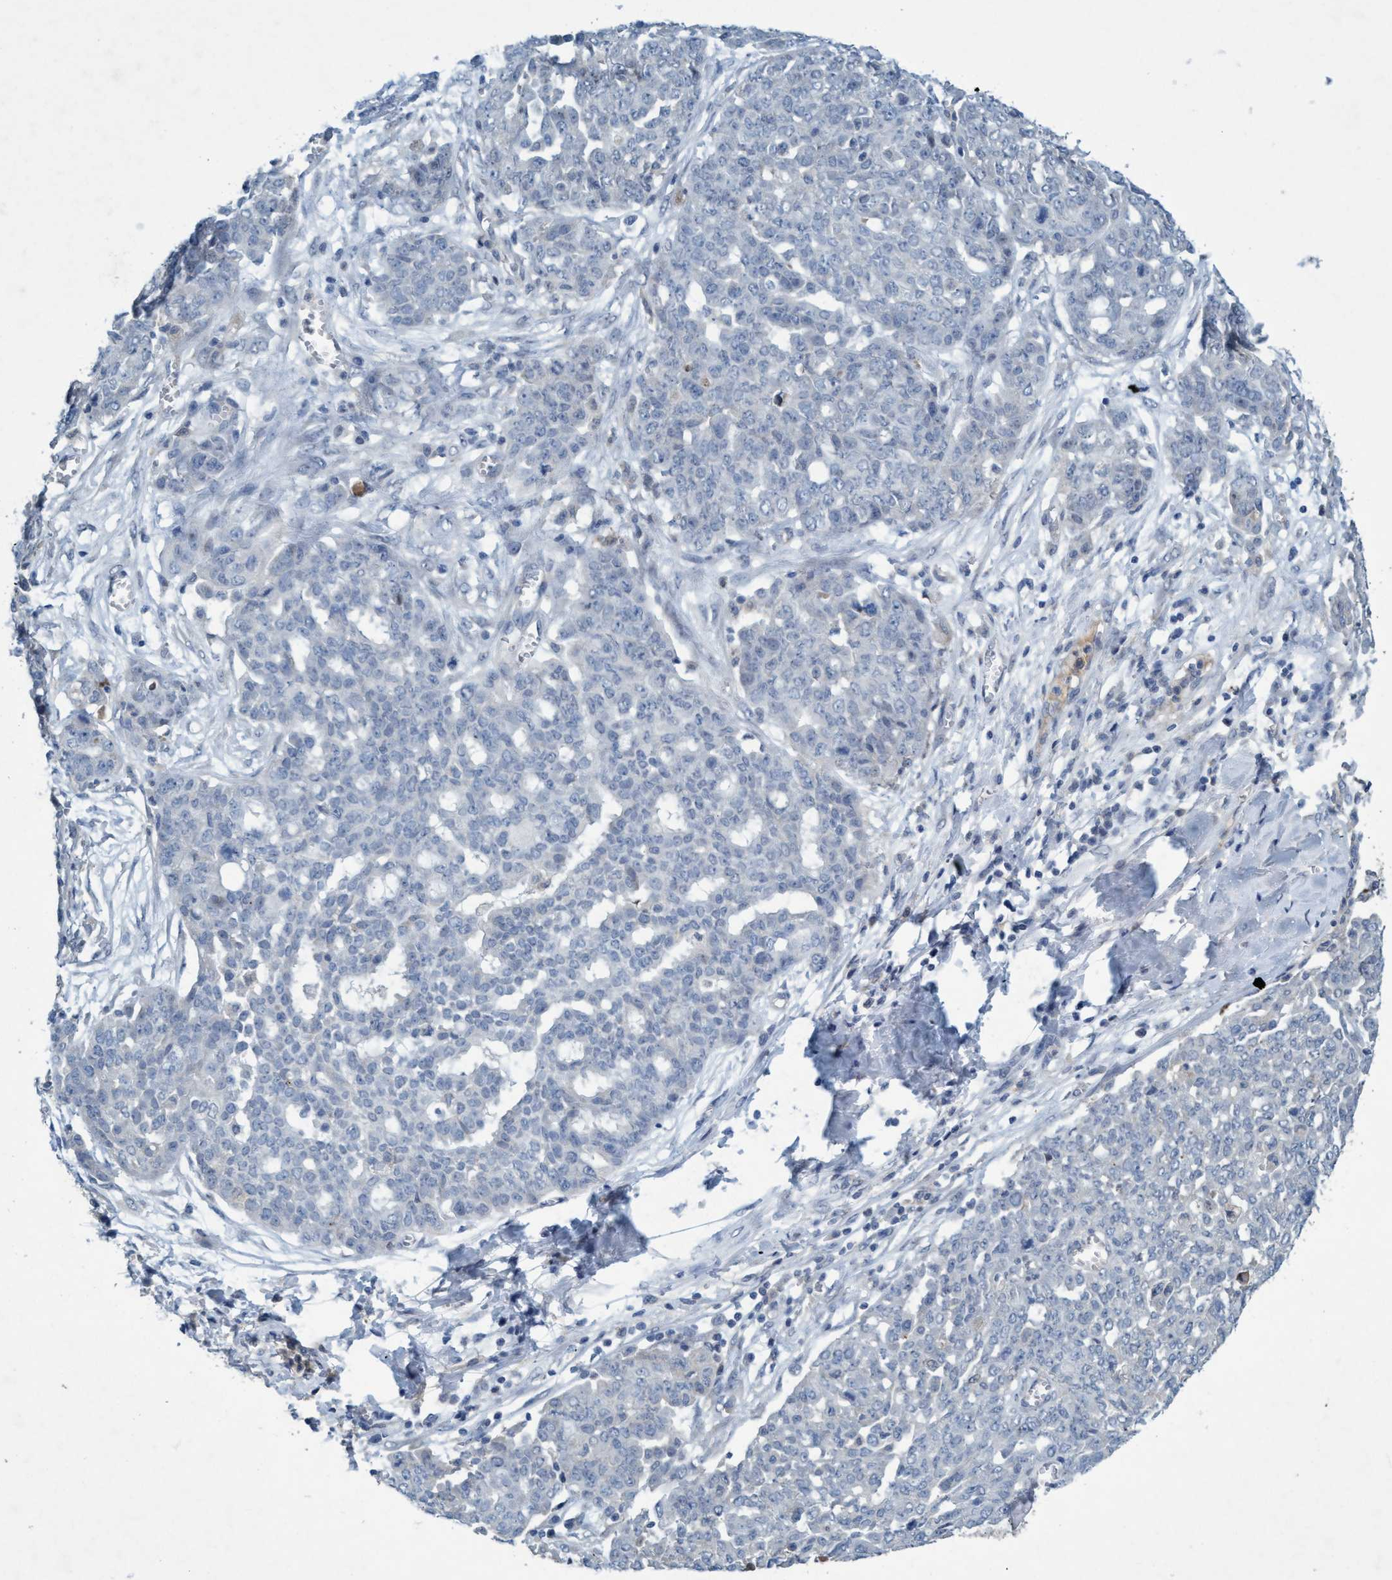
{"staining": {"intensity": "negative", "quantity": "none", "location": "none"}, "tissue": "ovarian cancer", "cell_type": "Tumor cells", "image_type": "cancer", "snomed": [{"axis": "morphology", "description": "Cystadenocarcinoma, serous, NOS"}, {"axis": "topography", "description": "Soft tissue"}, {"axis": "topography", "description": "Ovary"}], "caption": "High magnification brightfield microscopy of serous cystadenocarcinoma (ovarian) stained with DAB (3,3'-diaminobenzidine) (brown) and counterstained with hematoxylin (blue): tumor cells show no significant staining.", "gene": "RNF208", "patient": {"sex": "female", "age": 57}}